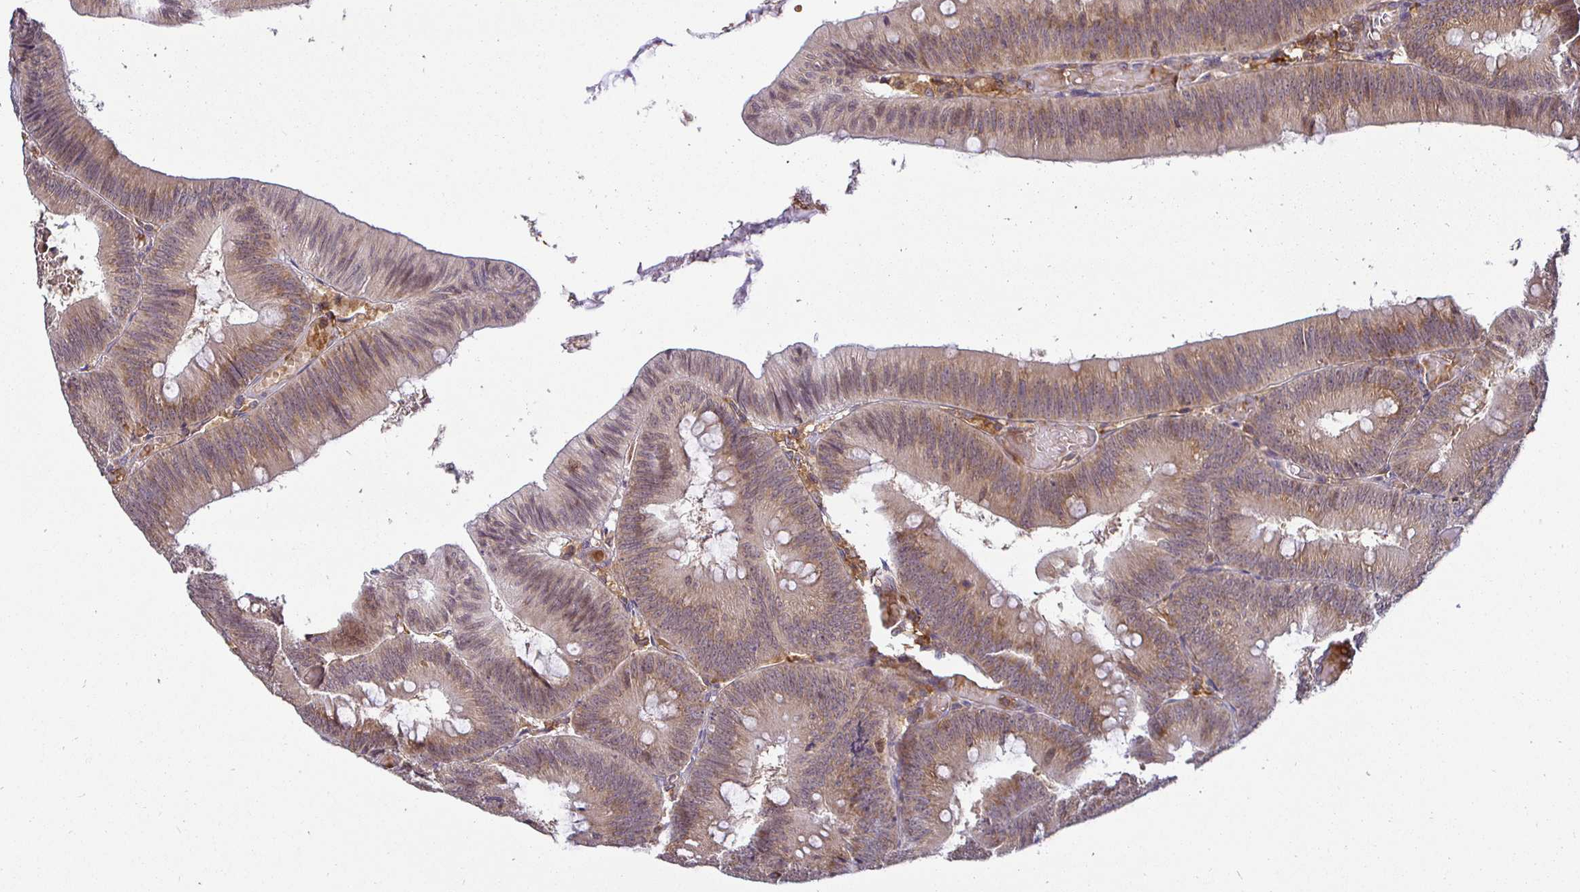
{"staining": {"intensity": "weak", "quantity": ">75%", "location": "cytoplasmic/membranous"}, "tissue": "colorectal cancer", "cell_type": "Tumor cells", "image_type": "cancer", "snomed": [{"axis": "morphology", "description": "Adenocarcinoma, NOS"}, {"axis": "topography", "description": "Colon"}], "caption": "High-magnification brightfield microscopy of colorectal cancer (adenocarcinoma) stained with DAB (3,3'-diaminobenzidine) (brown) and counterstained with hematoxylin (blue). tumor cells exhibit weak cytoplasmic/membranous expression is identified in about>75% of cells.", "gene": "IRAK1", "patient": {"sex": "male", "age": 84}}